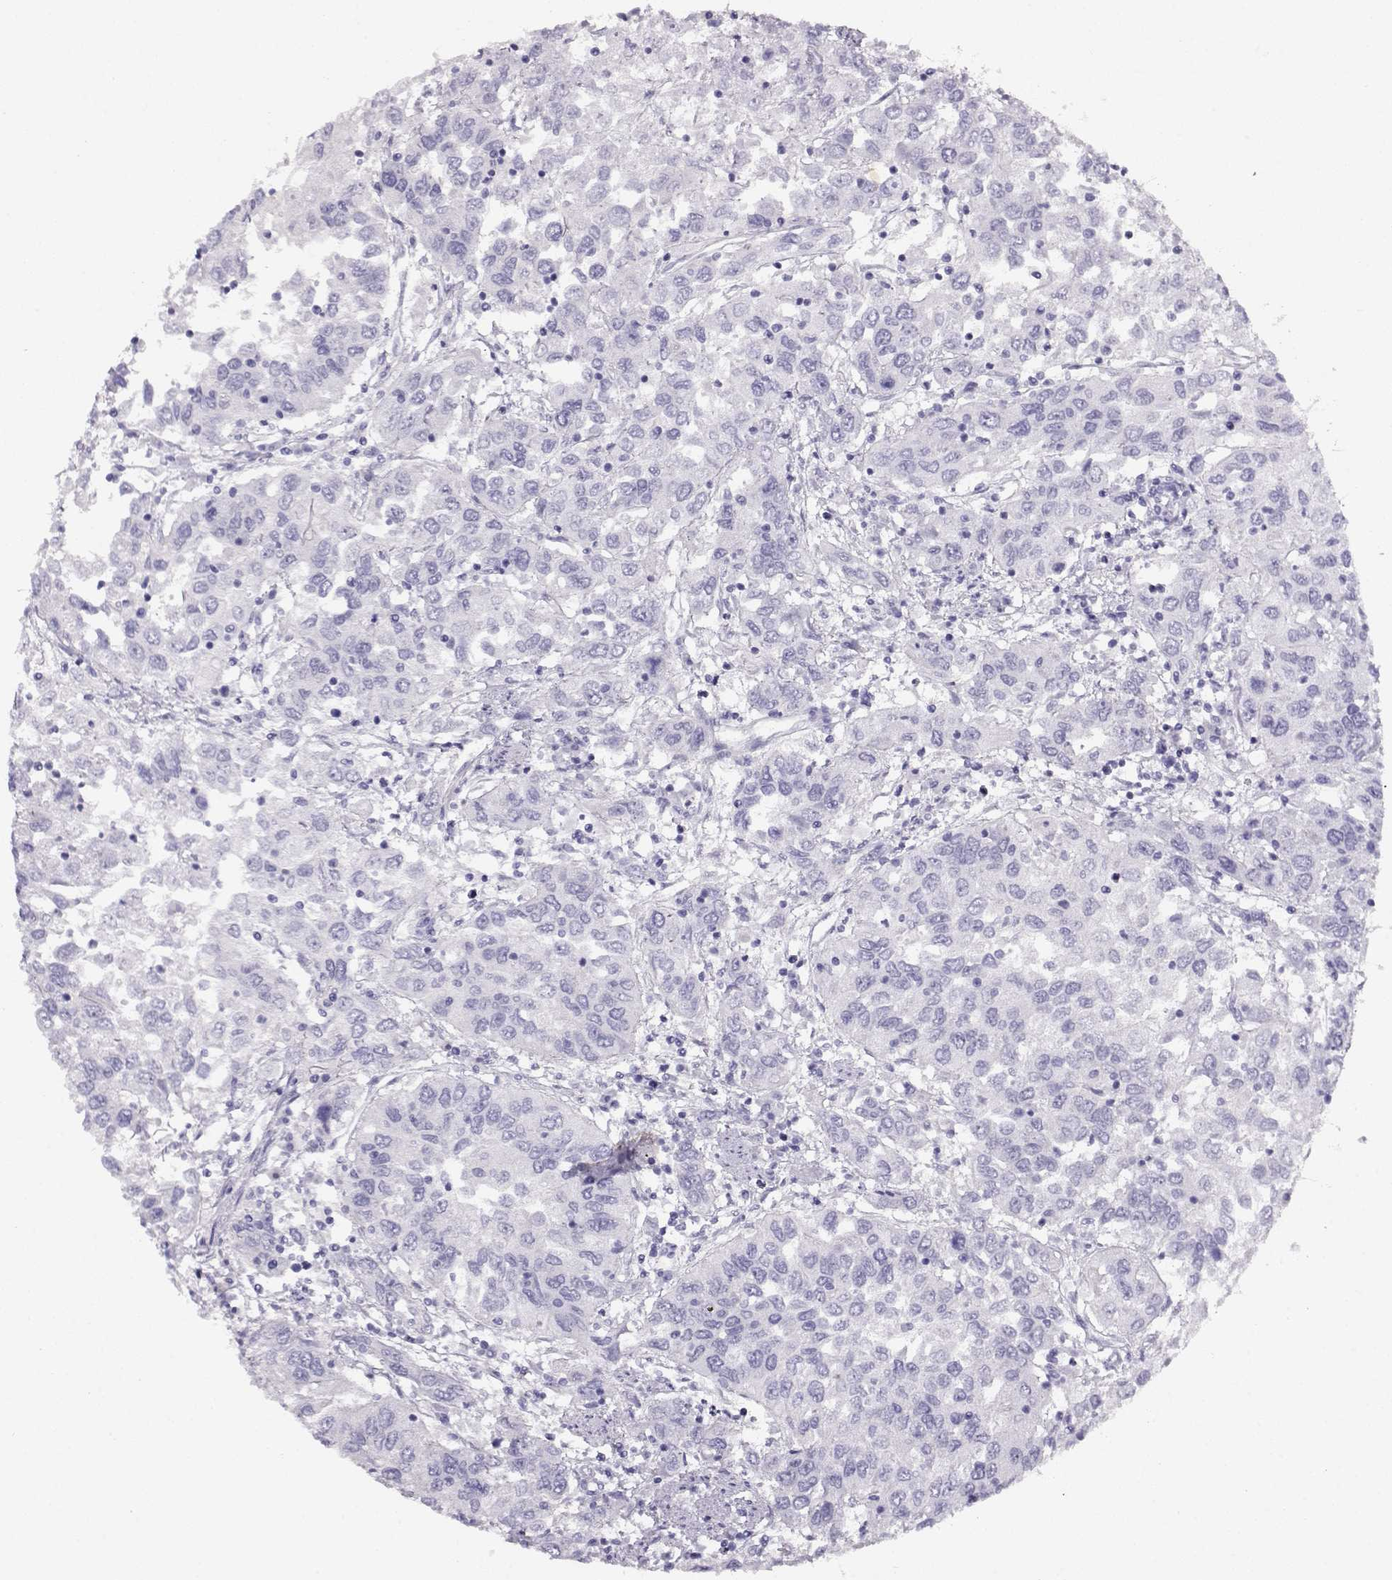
{"staining": {"intensity": "negative", "quantity": "none", "location": "none"}, "tissue": "urothelial cancer", "cell_type": "Tumor cells", "image_type": "cancer", "snomed": [{"axis": "morphology", "description": "Urothelial carcinoma, High grade"}, {"axis": "topography", "description": "Urinary bladder"}], "caption": "High magnification brightfield microscopy of urothelial cancer stained with DAB (3,3'-diaminobenzidine) (brown) and counterstained with hematoxylin (blue): tumor cells show no significant positivity.", "gene": "ACTN2", "patient": {"sex": "male", "age": 76}}